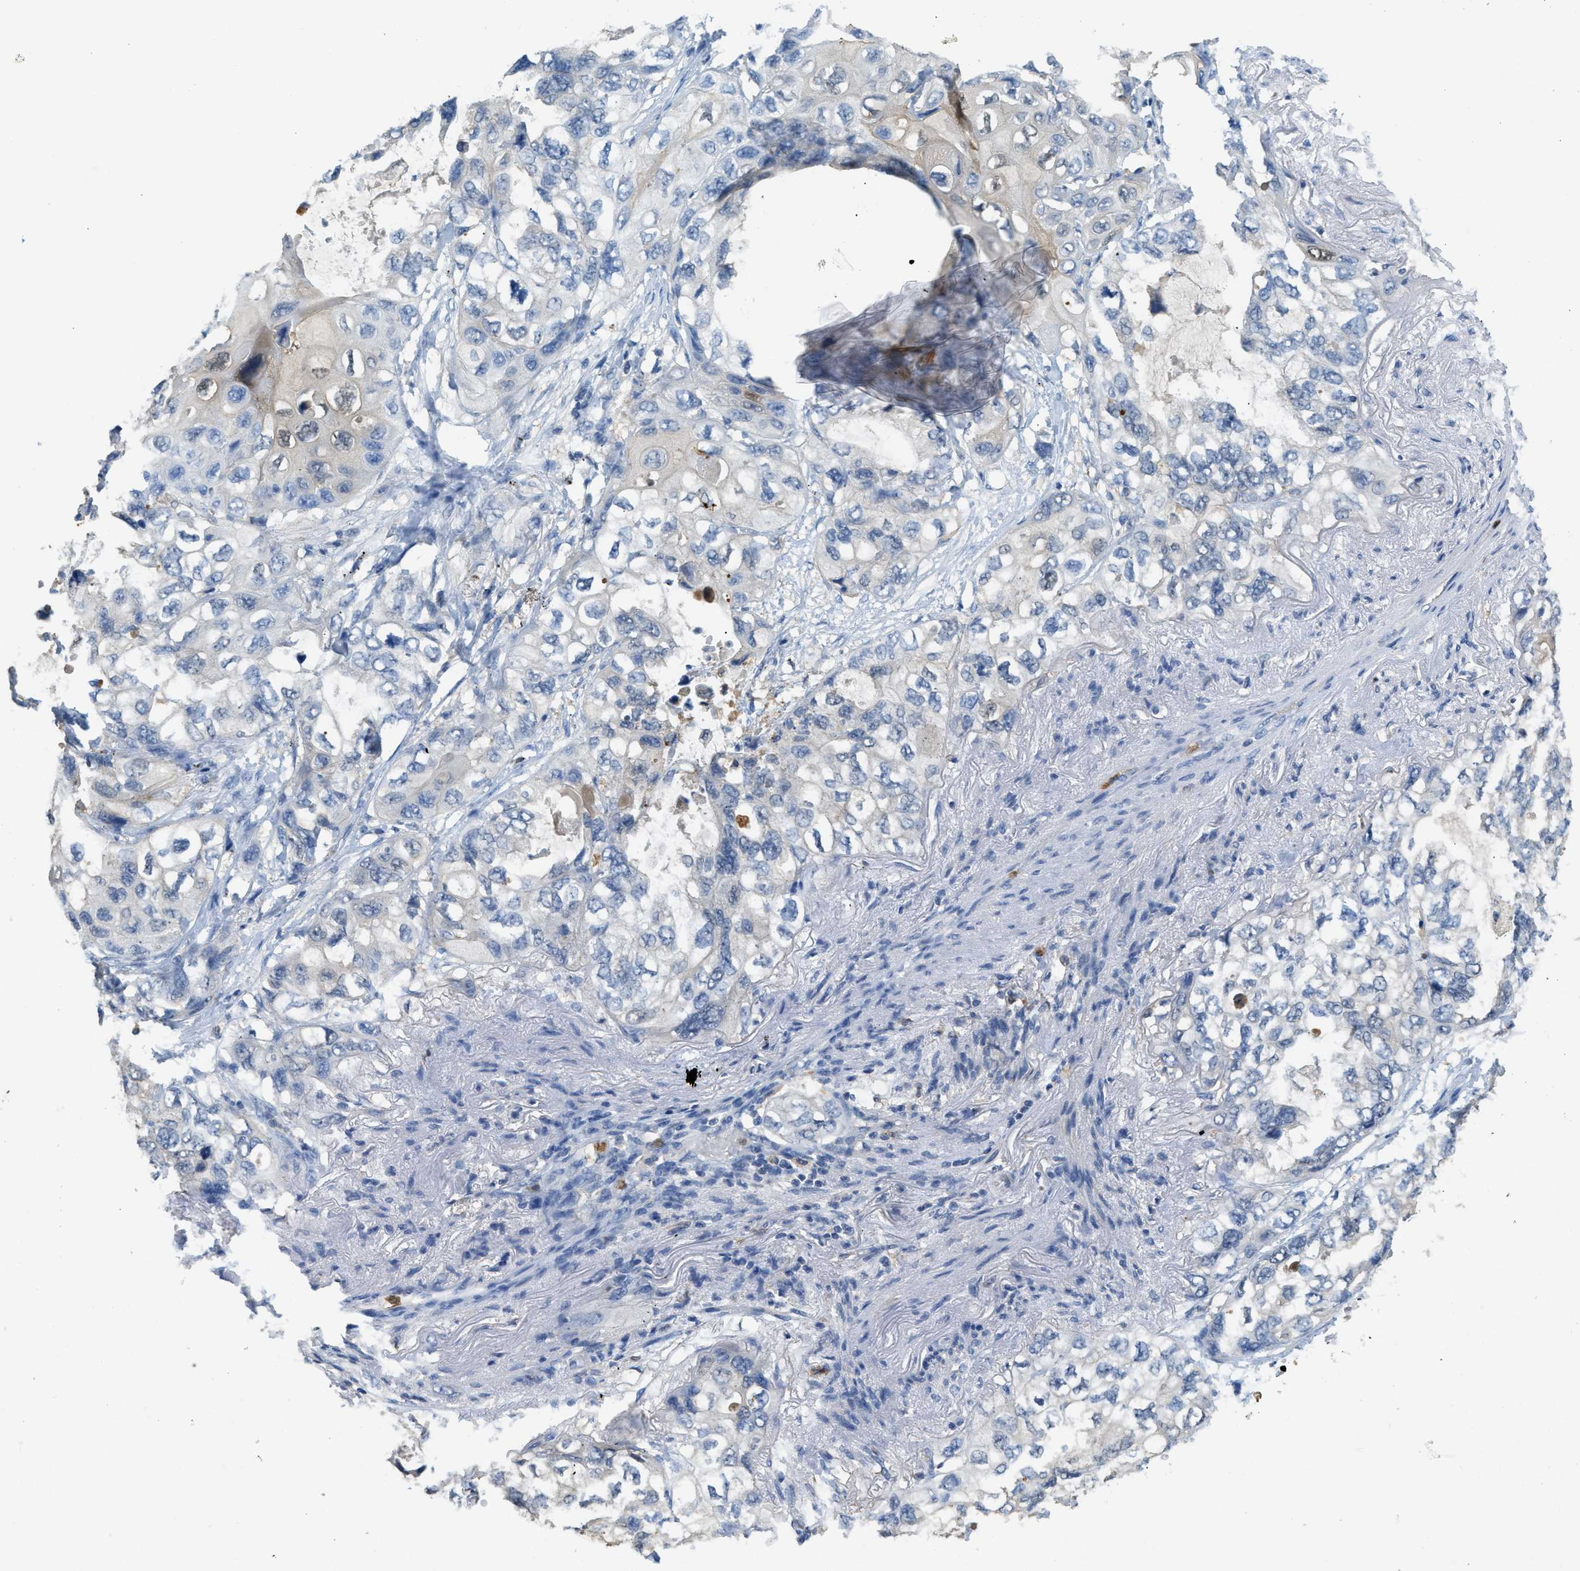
{"staining": {"intensity": "weak", "quantity": "<25%", "location": "cytoplasmic/membranous"}, "tissue": "lung cancer", "cell_type": "Tumor cells", "image_type": "cancer", "snomed": [{"axis": "morphology", "description": "Squamous cell carcinoma, NOS"}, {"axis": "topography", "description": "Lung"}], "caption": "Immunohistochemical staining of lung cancer demonstrates no significant staining in tumor cells.", "gene": "SERPINB1", "patient": {"sex": "female", "age": 73}}